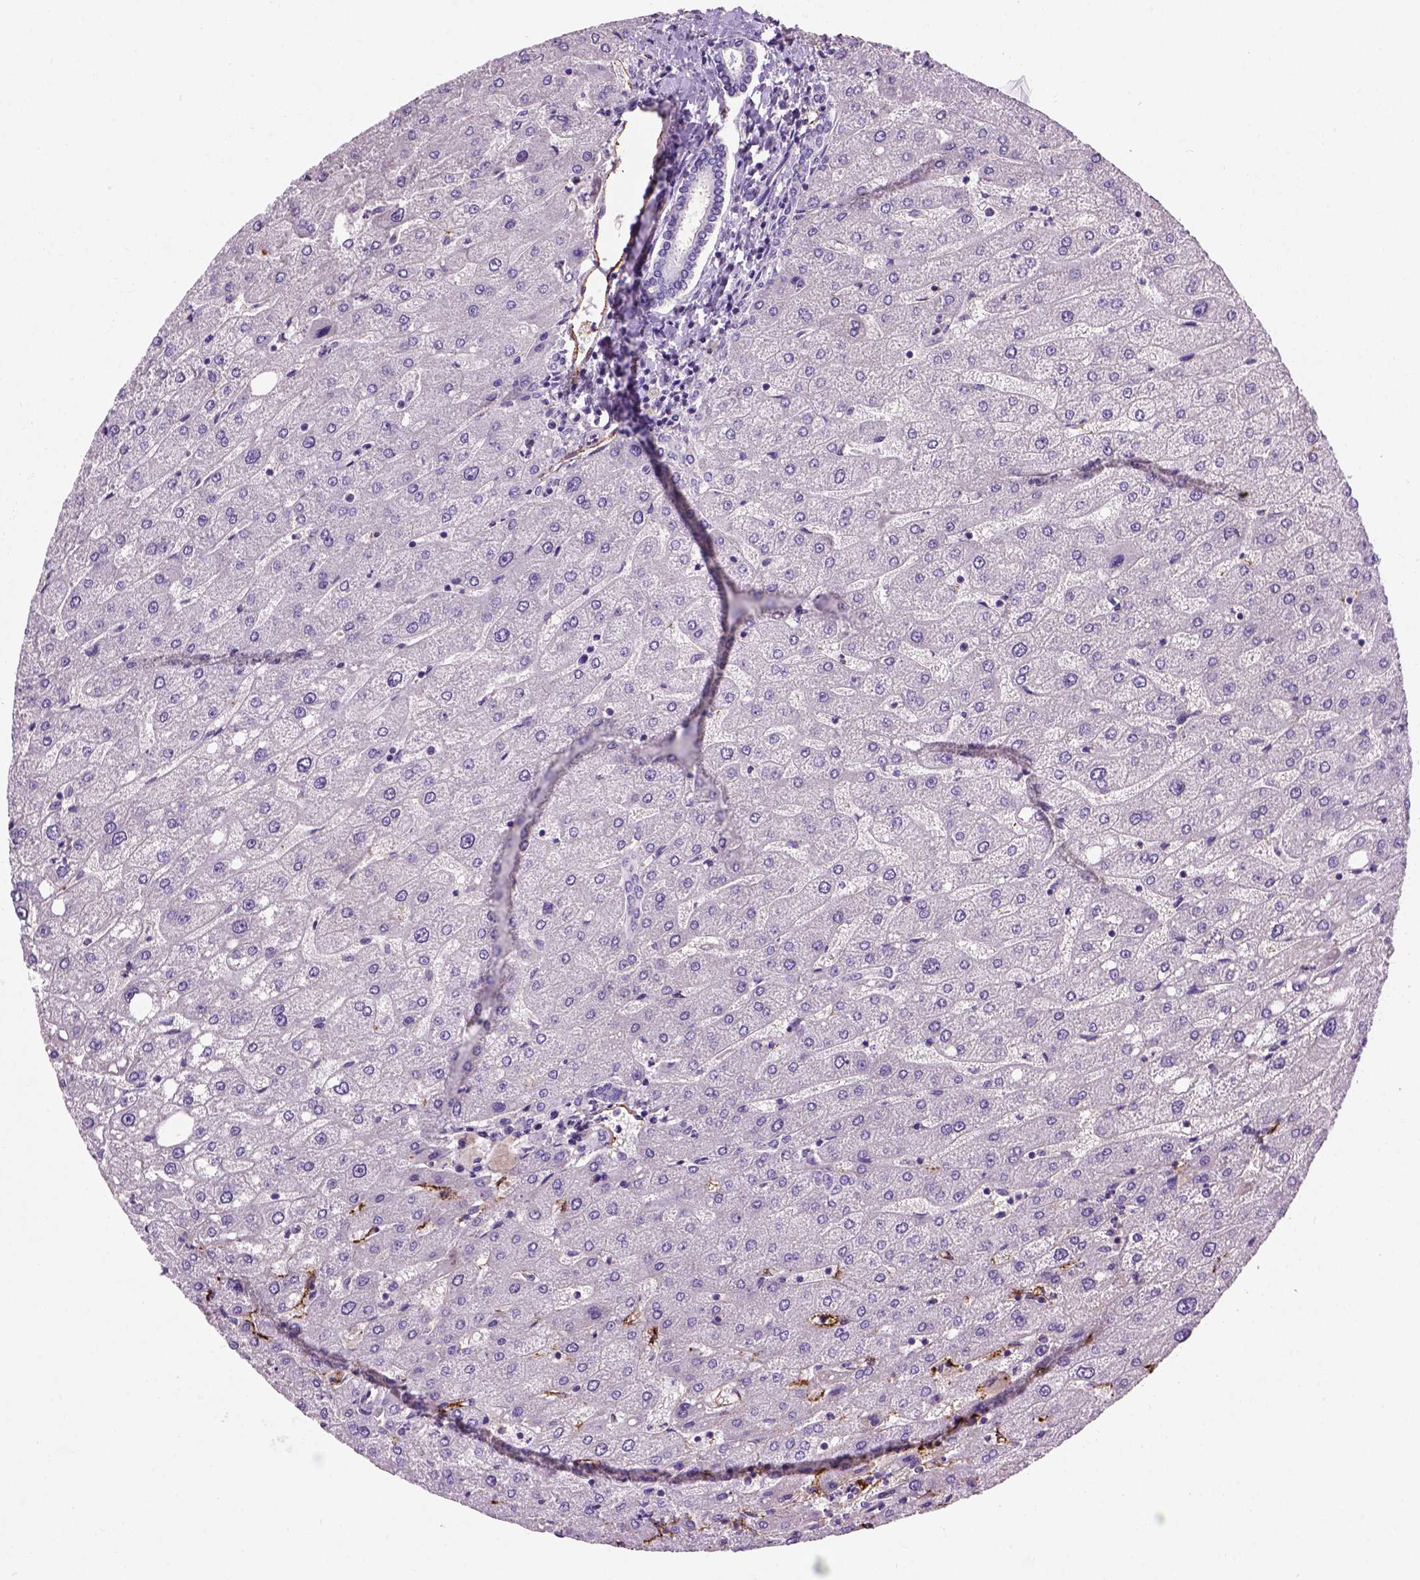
{"staining": {"intensity": "negative", "quantity": "none", "location": "none"}, "tissue": "liver", "cell_type": "Cholangiocytes", "image_type": "normal", "snomed": [{"axis": "morphology", "description": "Normal tissue, NOS"}, {"axis": "topography", "description": "Liver"}], "caption": "Immunohistochemistry of unremarkable human liver displays no positivity in cholangiocytes. (DAB (3,3'-diaminobenzidine) IHC with hematoxylin counter stain).", "gene": "VWF", "patient": {"sex": "male", "age": 67}}